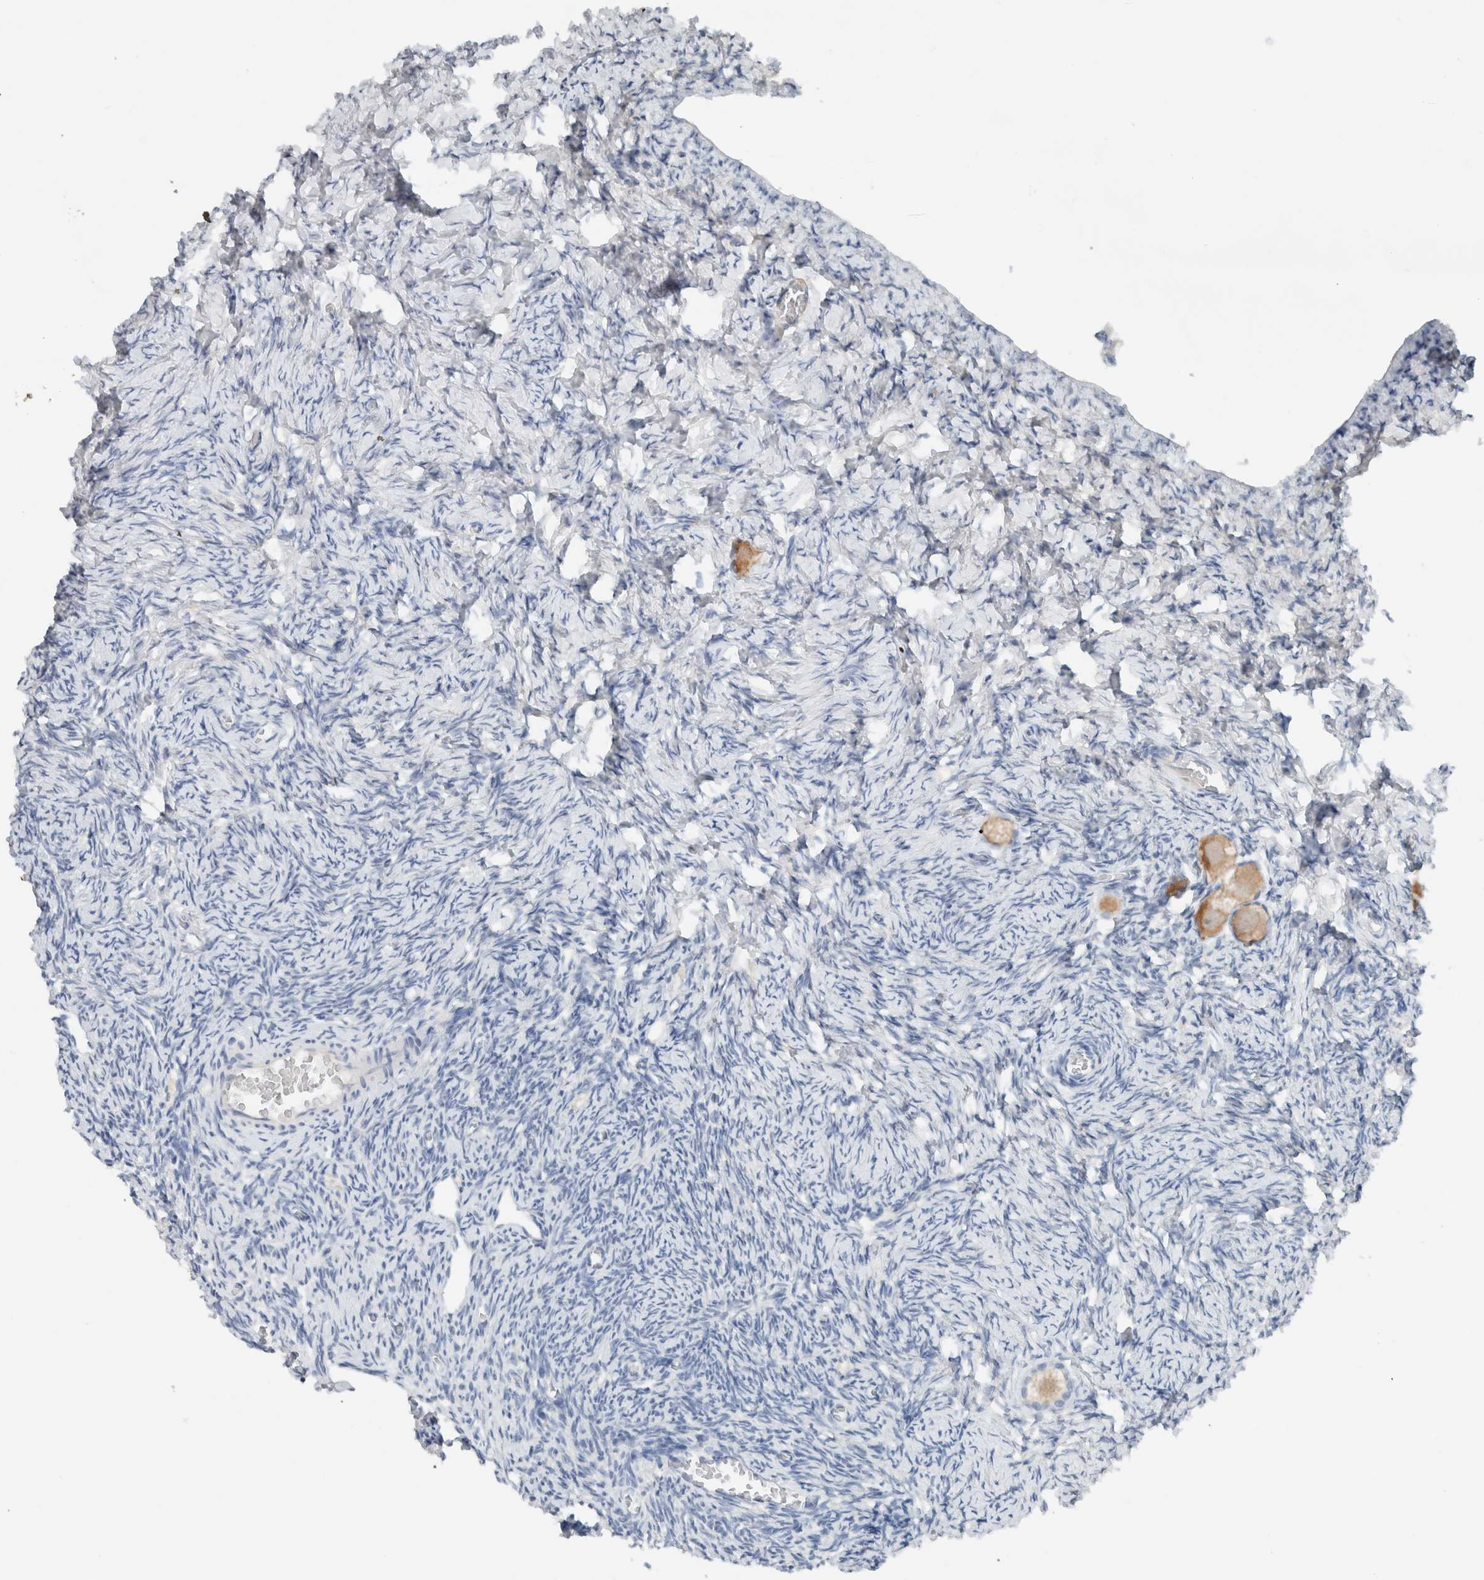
{"staining": {"intensity": "moderate", "quantity": ">75%", "location": "cytoplasmic/membranous"}, "tissue": "ovary", "cell_type": "Follicle cells", "image_type": "normal", "snomed": [{"axis": "morphology", "description": "Normal tissue, NOS"}, {"axis": "topography", "description": "Ovary"}], "caption": "Immunohistochemistry (IHC) (DAB) staining of benign ovary displays moderate cytoplasmic/membranous protein staining in about >75% of follicle cells.", "gene": "DUOX1", "patient": {"sex": "female", "age": 27}}